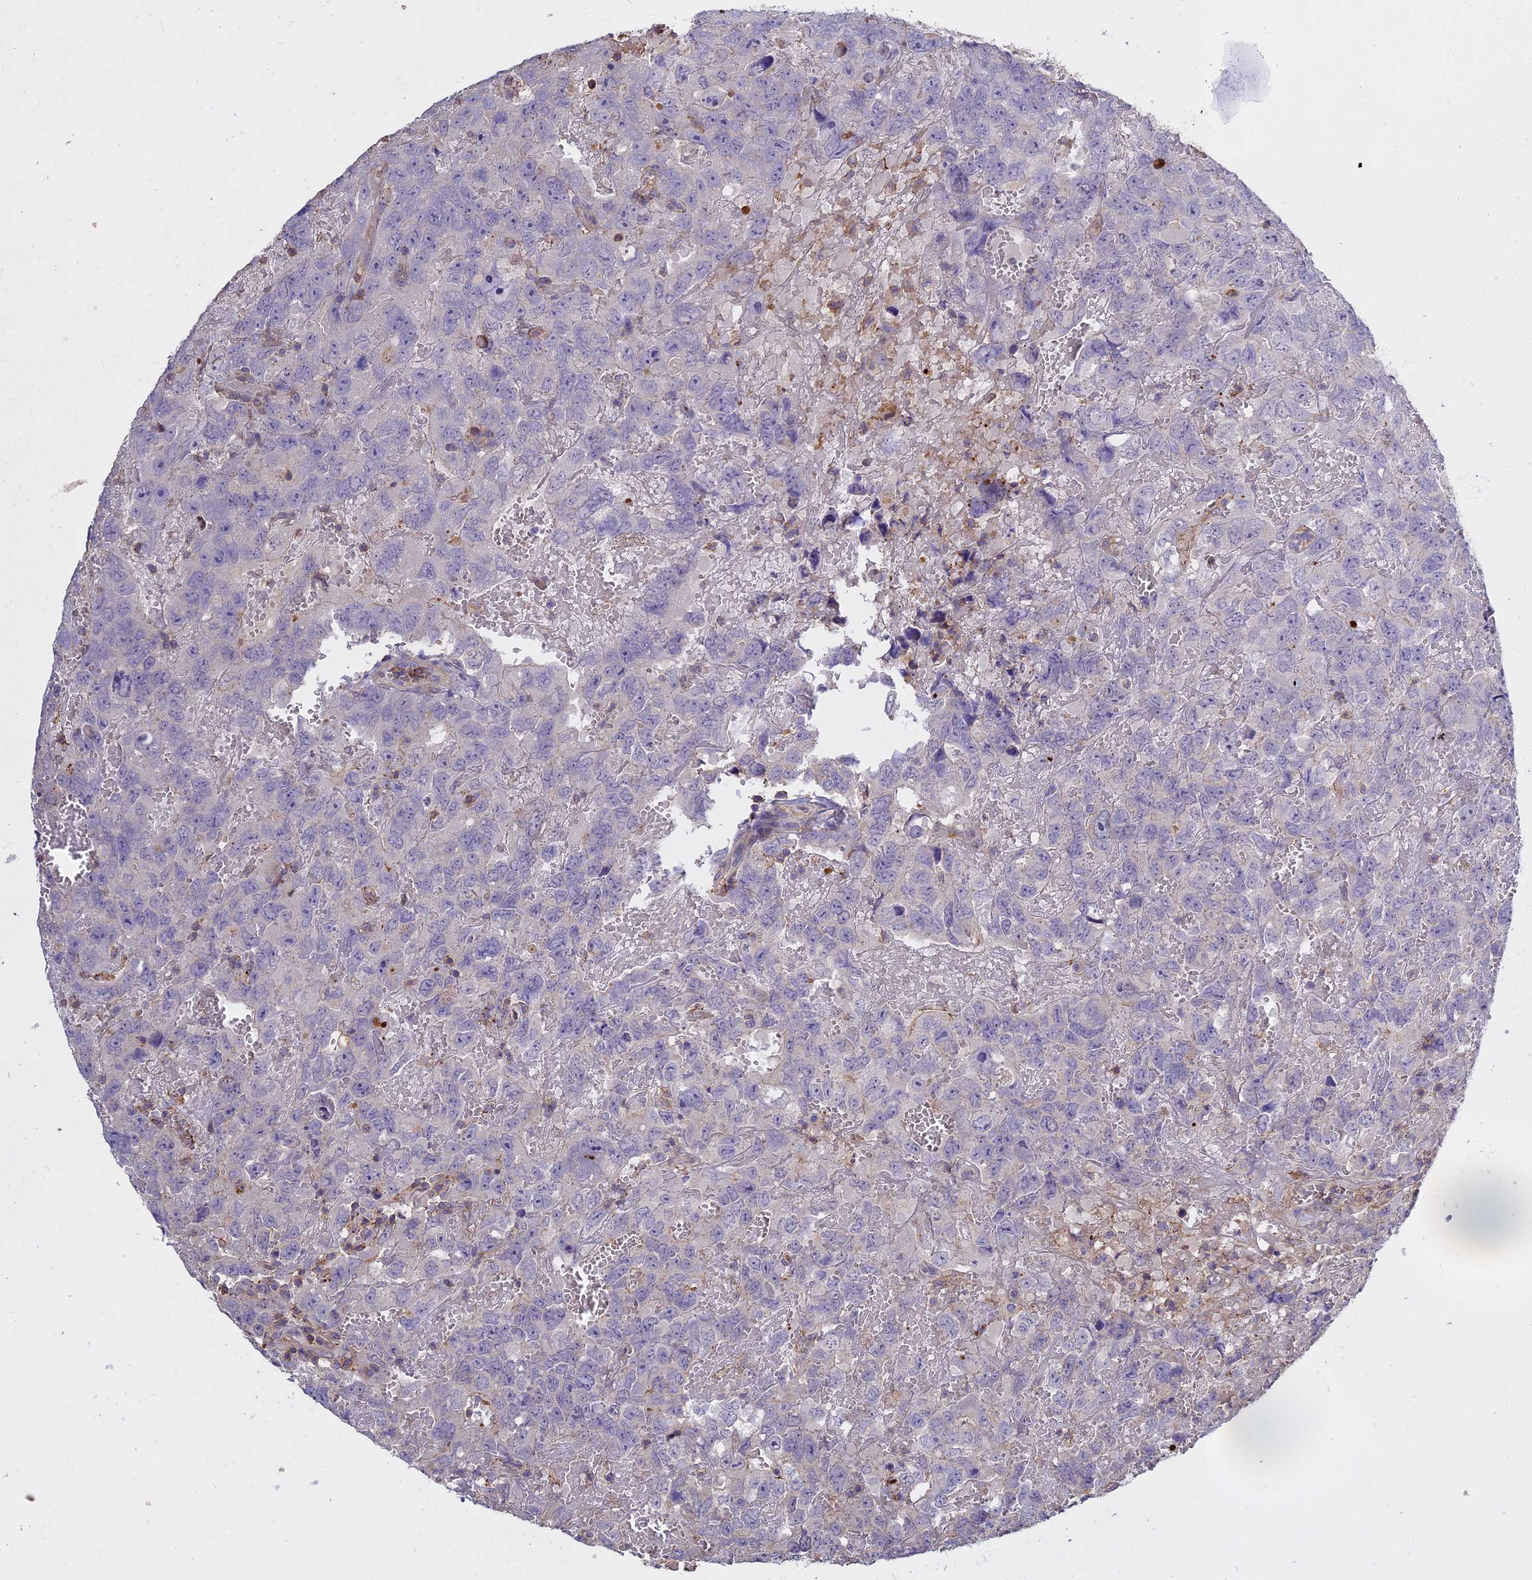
{"staining": {"intensity": "negative", "quantity": "none", "location": "none"}, "tissue": "testis cancer", "cell_type": "Tumor cells", "image_type": "cancer", "snomed": [{"axis": "morphology", "description": "Carcinoma, Embryonal, NOS"}, {"axis": "topography", "description": "Testis"}], "caption": "High magnification brightfield microscopy of embryonal carcinoma (testis) stained with DAB (3,3'-diaminobenzidine) (brown) and counterstained with hematoxylin (blue): tumor cells show no significant positivity.", "gene": "CFAP119", "patient": {"sex": "male", "age": 45}}